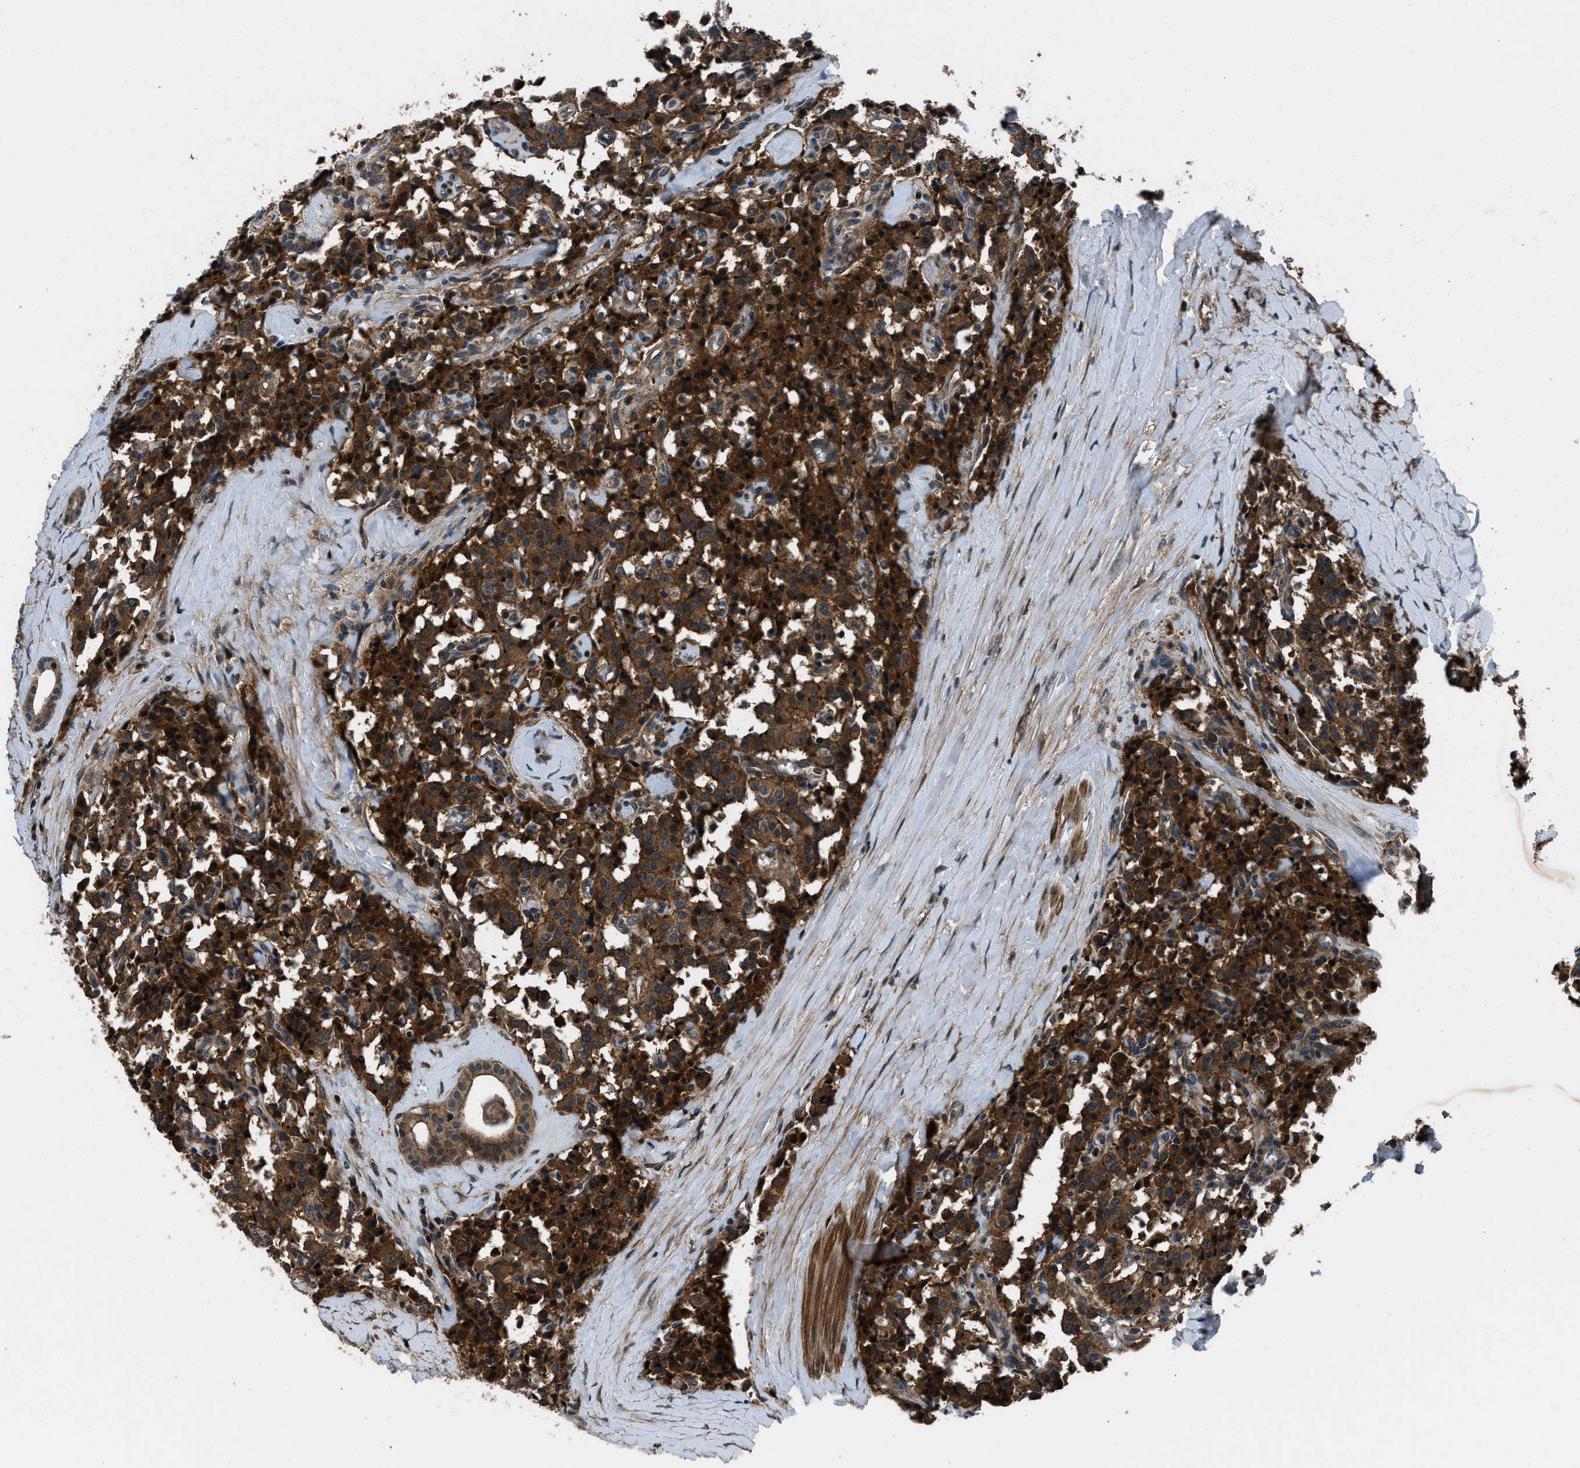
{"staining": {"intensity": "strong", "quantity": ">75%", "location": "cytoplasmic/membranous"}, "tissue": "carcinoid", "cell_type": "Tumor cells", "image_type": "cancer", "snomed": [{"axis": "morphology", "description": "Carcinoid, malignant, NOS"}, {"axis": "topography", "description": "Lung"}], "caption": "Immunohistochemistry histopathology image of human carcinoid (malignant) stained for a protein (brown), which demonstrates high levels of strong cytoplasmic/membranous positivity in about >75% of tumor cells.", "gene": "ARHGEF11", "patient": {"sex": "male", "age": 30}}